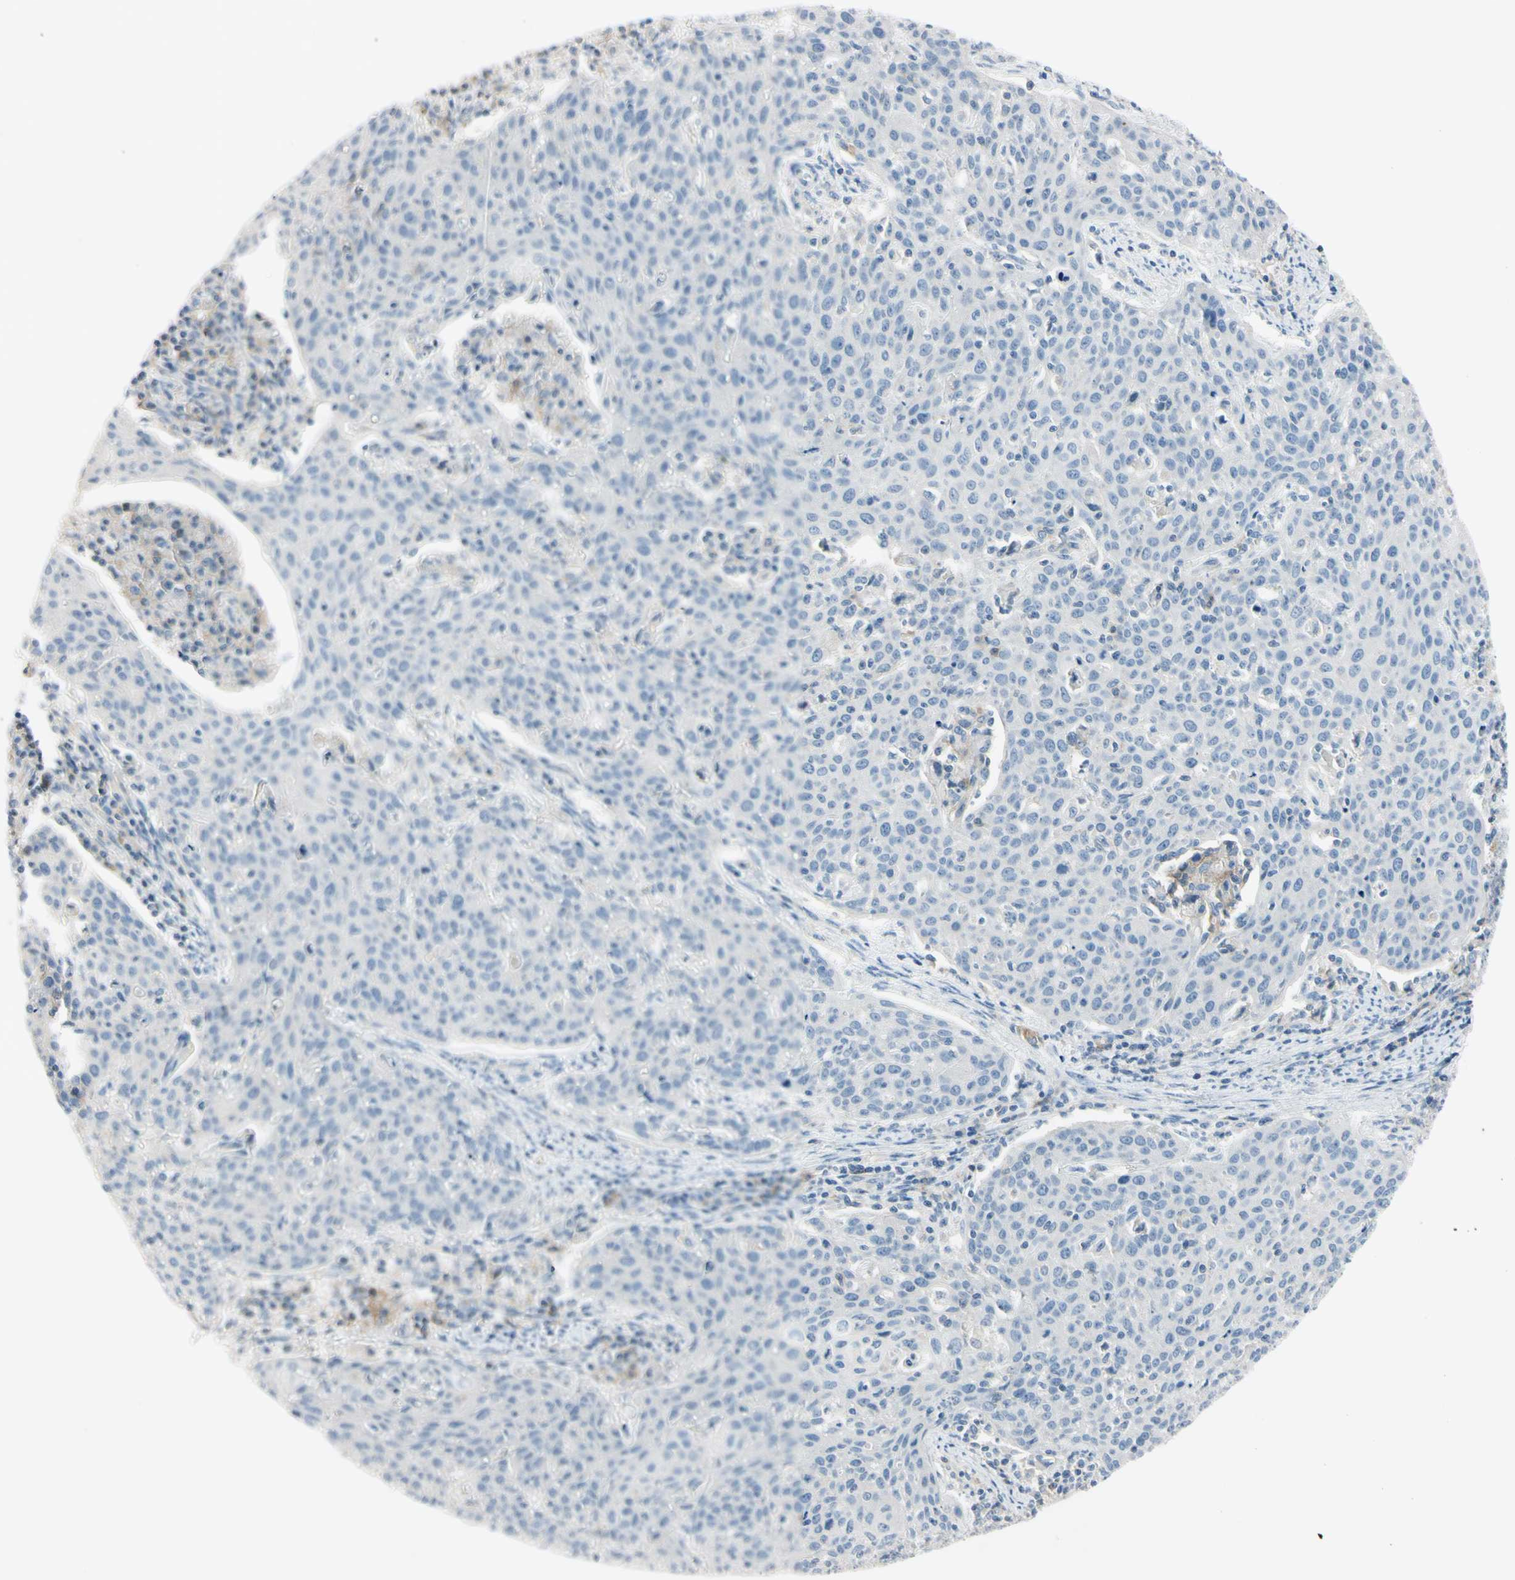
{"staining": {"intensity": "negative", "quantity": "none", "location": "none"}, "tissue": "cervical cancer", "cell_type": "Tumor cells", "image_type": "cancer", "snomed": [{"axis": "morphology", "description": "Squamous cell carcinoma, NOS"}, {"axis": "topography", "description": "Cervix"}], "caption": "Immunohistochemistry (IHC) micrograph of human cervical squamous cell carcinoma stained for a protein (brown), which exhibits no staining in tumor cells.", "gene": "ASB9", "patient": {"sex": "female", "age": 38}}